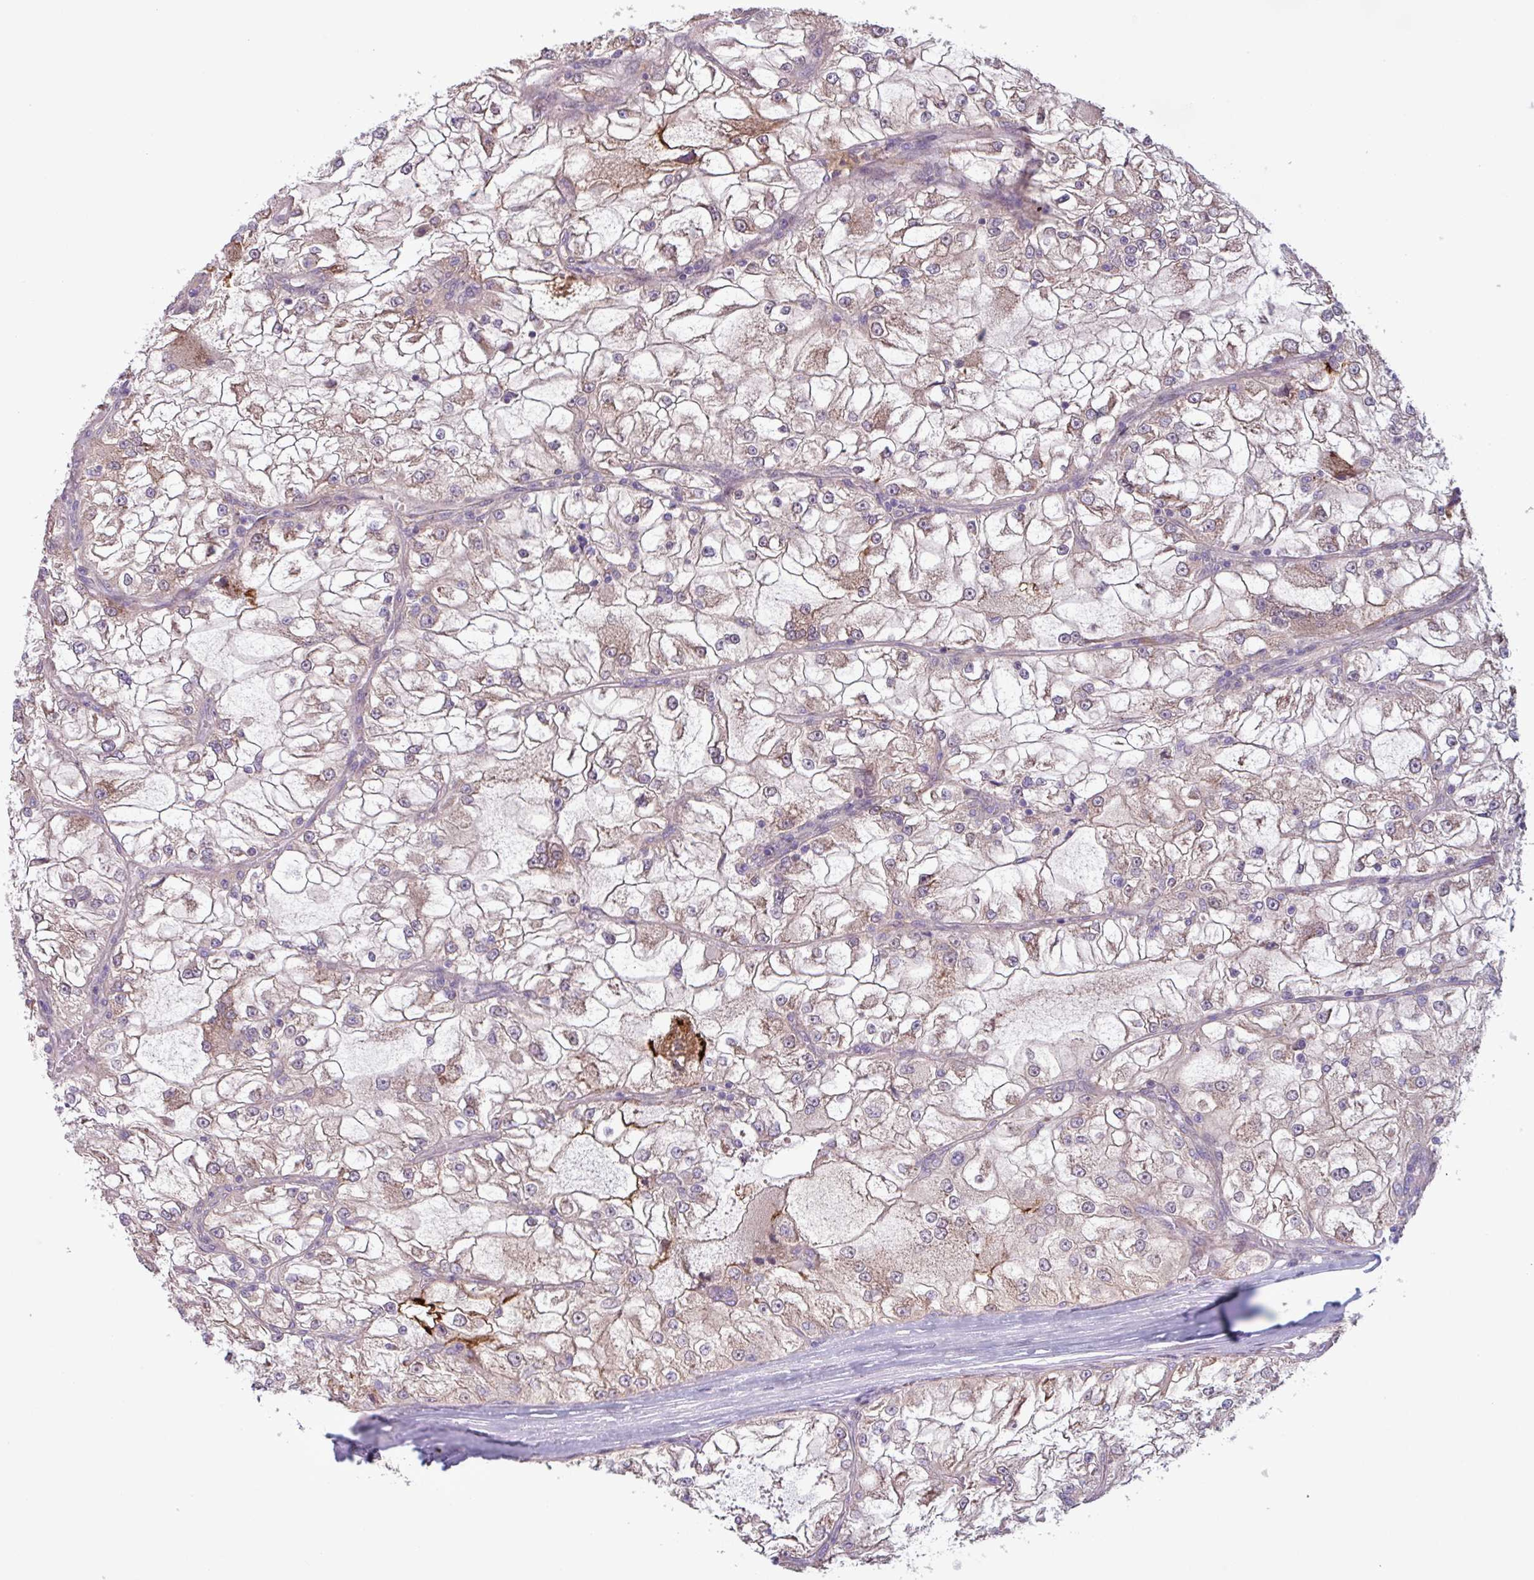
{"staining": {"intensity": "moderate", "quantity": "25%-75%", "location": "cytoplasmic/membranous"}, "tissue": "renal cancer", "cell_type": "Tumor cells", "image_type": "cancer", "snomed": [{"axis": "morphology", "description": "Adenocarcinoma, NOS"}, {"axis": "topography", "description": "Kidney"}], "caption": "IHC staining of renal cancer (adenocarcinoma), which shows medium levels of moderate cytoplasmic/membranous expression in about 25%-75% of tumor cells indicating moderate cytoplasmic/membranous protein positivity. The staining was performed using DAB (brown) for protein detection and nuclei were counterstained in hematoxylin (blue).", "gene": "C20orf27", "patient": {"sex": "female", "age": 72}}